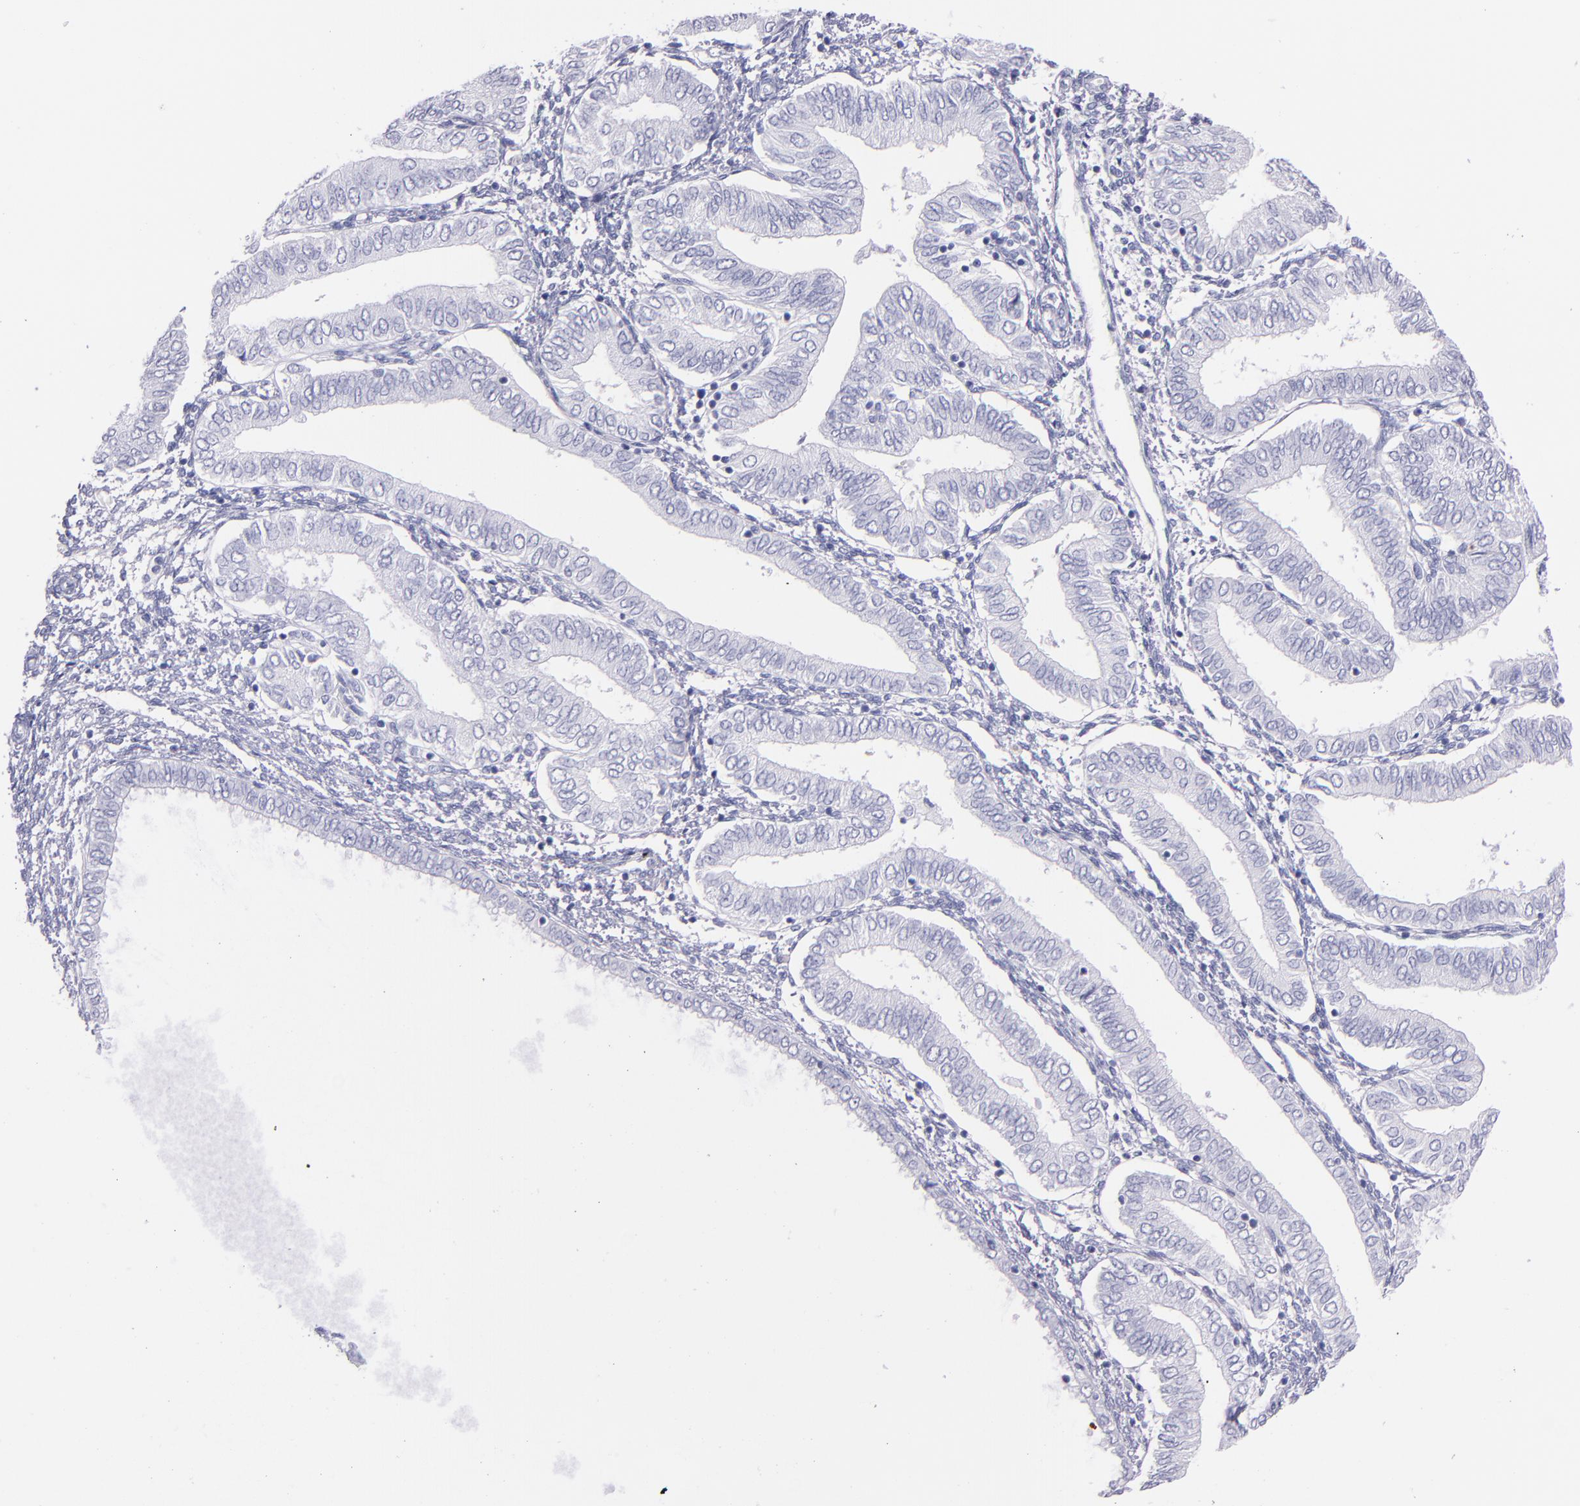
{"staining": {"intensity": "negative", "quantity": "none", "location": "none"}, "tissue": "endometrial cancer", "cell_type": "Tumor cells", "image_type": "cancer", "snomed": [{"axis": "morphology", "description": "Adenocarcinoma, NOS"}, {"axis": "topography", "description": "Endometrium"}], "caption": "IHC histopathology image of endometrial adenocarcinoma stained for a protein (brown), which displays no expression in tumor cells.", "gene": "SFTPB", "patient": {"sex": "female", "age": 51}}